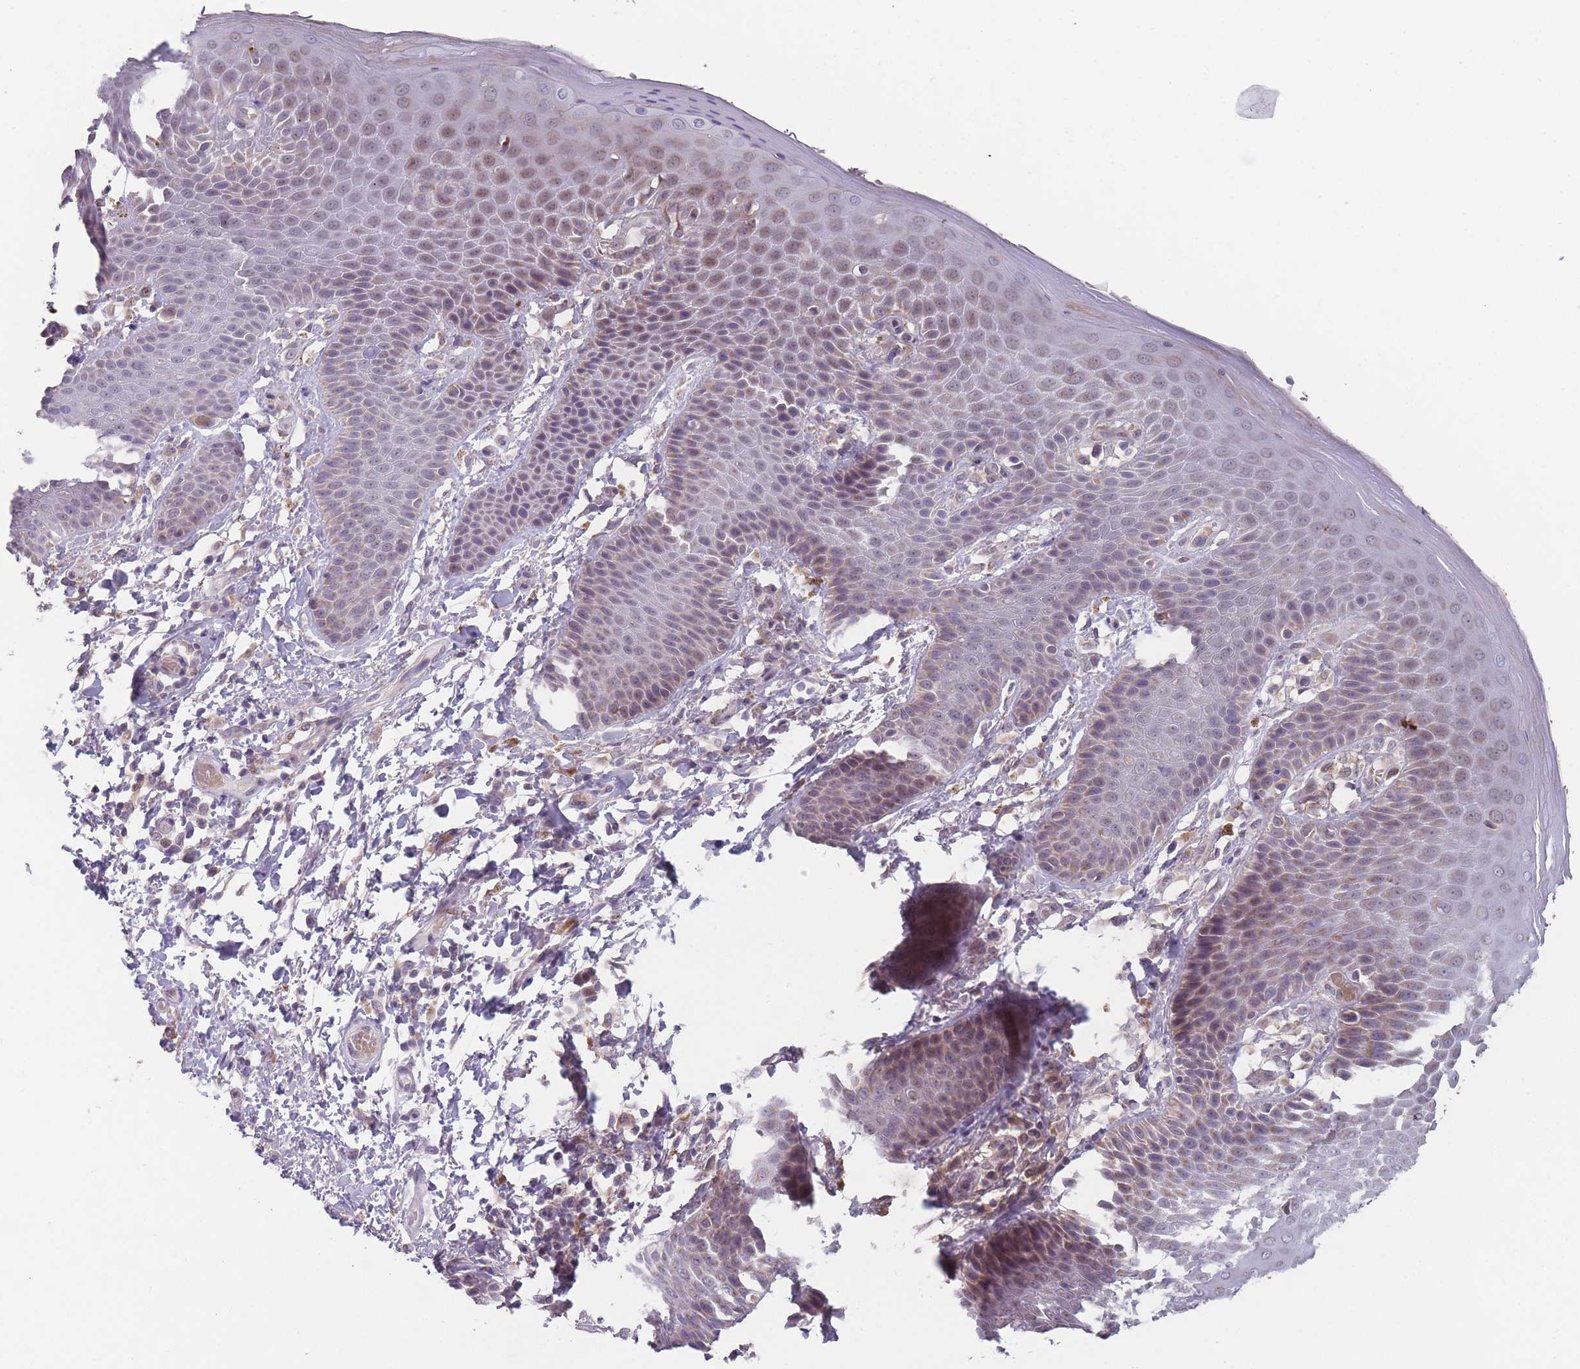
{"staining": {"intensity": "moderate", "quantity": "25%-75%", "location": "cytoplasmic/membranous,nuclear"}, "tissue": "skin", "cell_type": "Epidermal cells", "image_type": "normal", "snomed": [{"axis": "morphology", "description": "Normal tissue, NOS"}, {"axis": "topography", "description": "Peripheral nerve tissue"}], "caption": "Immunohistochemical staining of normal skin exhibits moderate cytoplasmic/membranous,nuclear protein expression in approximately 25%-75% of epidermal cells.", "gene": "PEX7", "patient": {"sex": "male", "age": 51}}